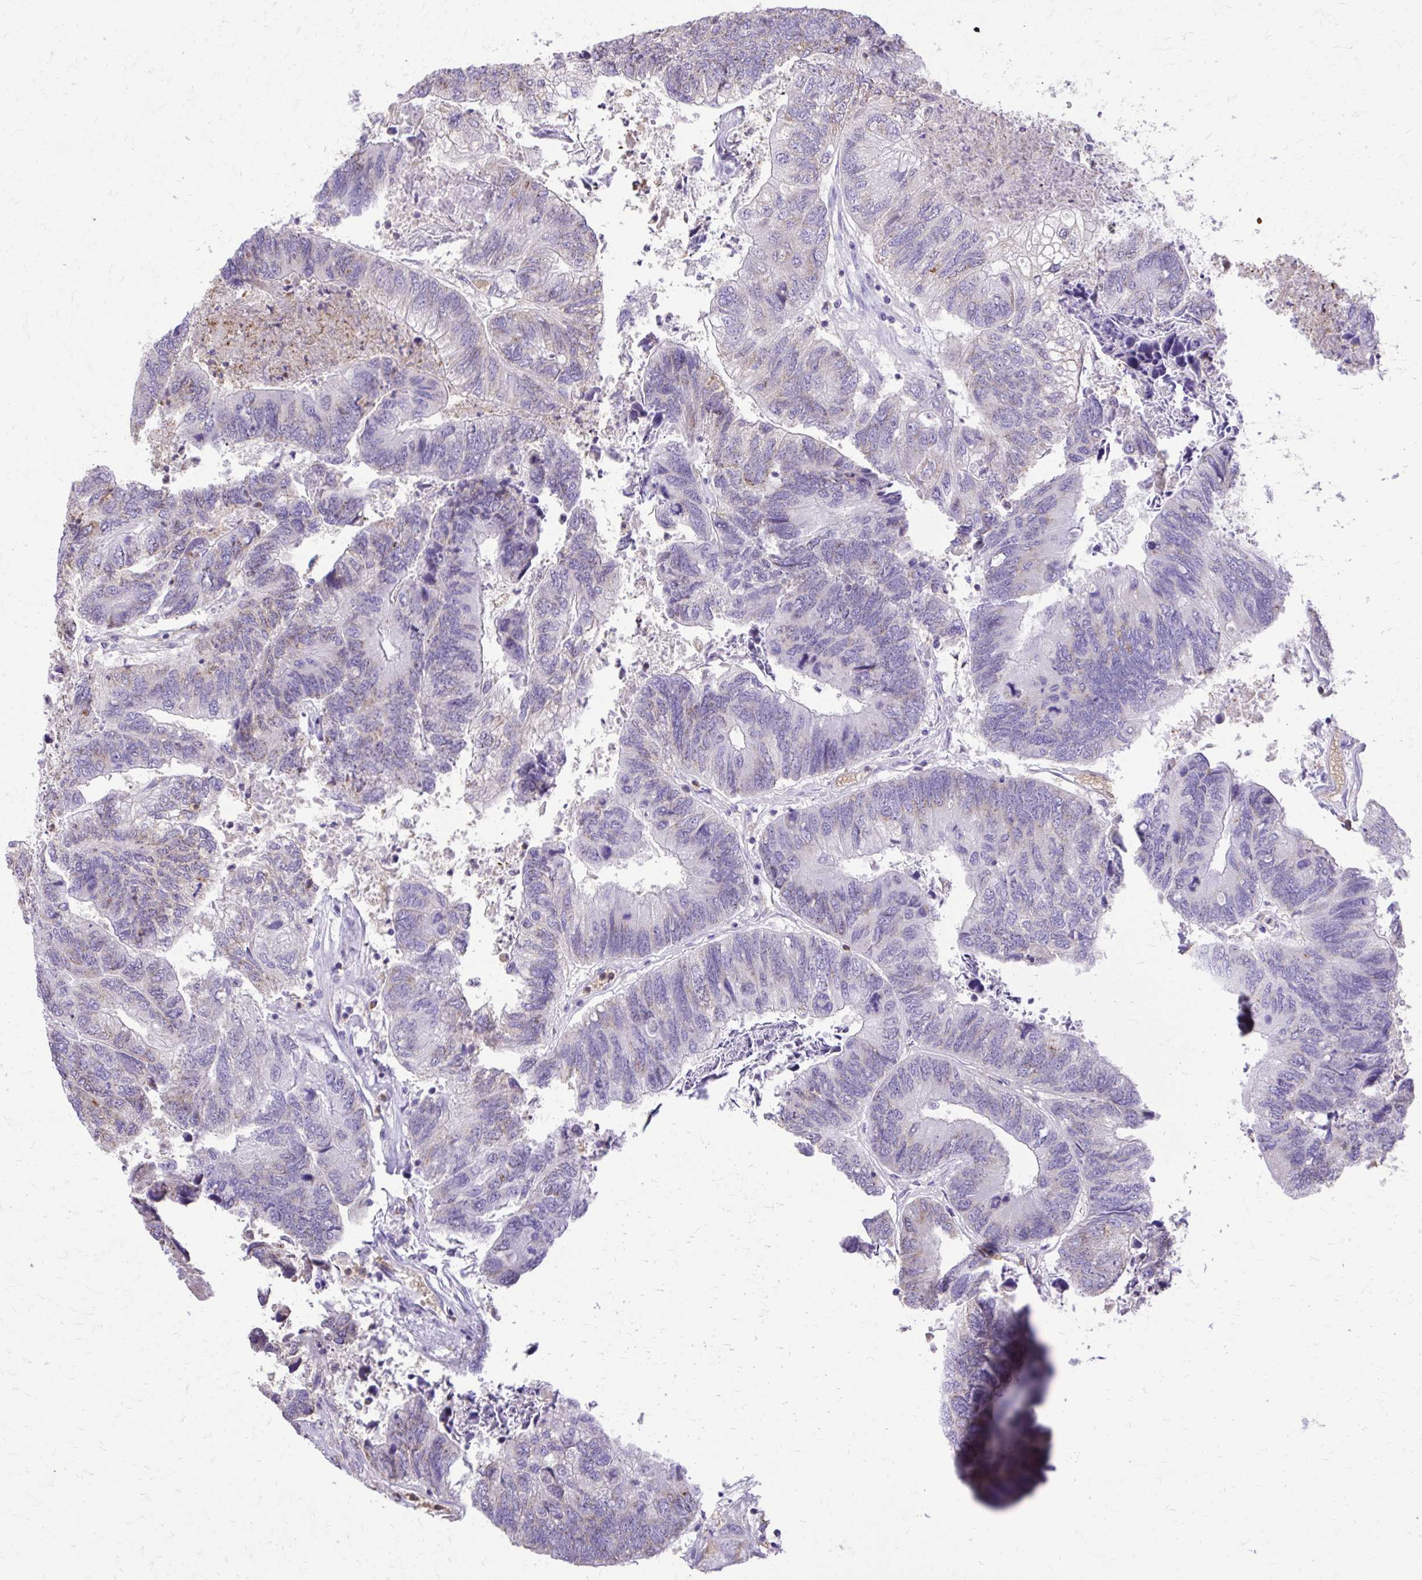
{"staining": {"intensity": "weak", "quantity": "<25%", "location": "cytoplasmic/membranous"}, "tissue": "colorectal cancer", "cell_type": "Tumor cells", "image_type": "cancer", "snomed": [{"axis": "morphology", "description": "Adenocarcinoma, NOS"}, {"axis": "topography", "description": "Colon"}], "caption": "Image shows no significant protein staining in tumor cells of colorectal cancer (adenocarcinoma). (Stains: DAB immunohistochemistry (IHC) with hematoxylin counter stain, Microscopy: brightfield microscopy at high magnification).", "gene": "CAT", "patient": {"sex": "female", "age": 67}}